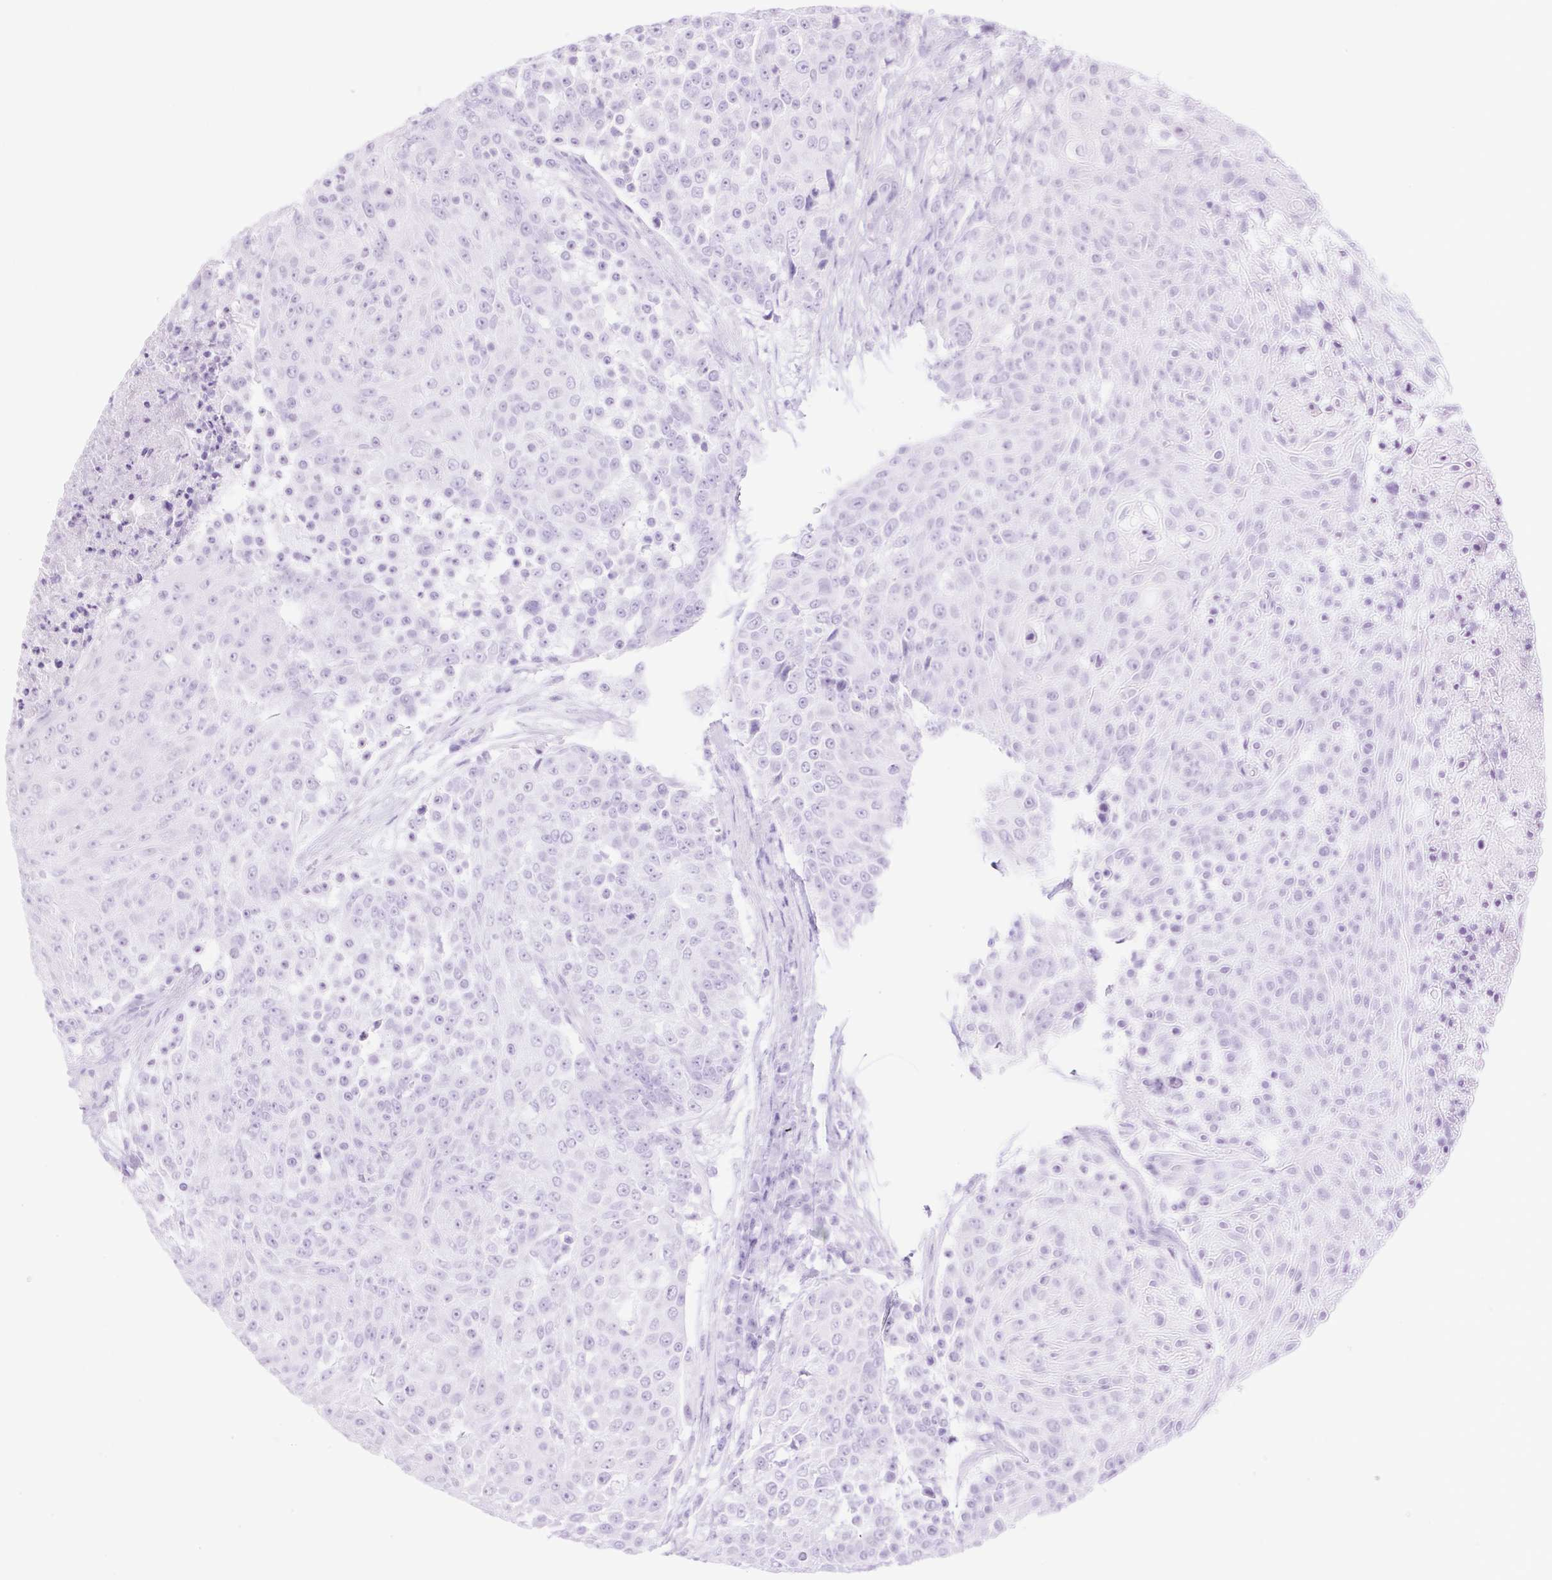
{"staining": {"intensity": "negative", "quantity": "none", "location": "none"}, "tissue": "urothelial cancer", "cell_type": "Tumor cells", "image_type": "cancer", "snomed": [{"axis": "morphology", "description": "Urothelial carcinoma, High grade"}, {"axis": "topography", "description": "Urinary bladder"}], "caption": "IHC image of human high-grade urothelial carcinoma stained for a protein (brown), which exhibits no positivity in tumor cells.", "gene": "RIPPLY3", "patient": {"sex": "female", "age": 63}}